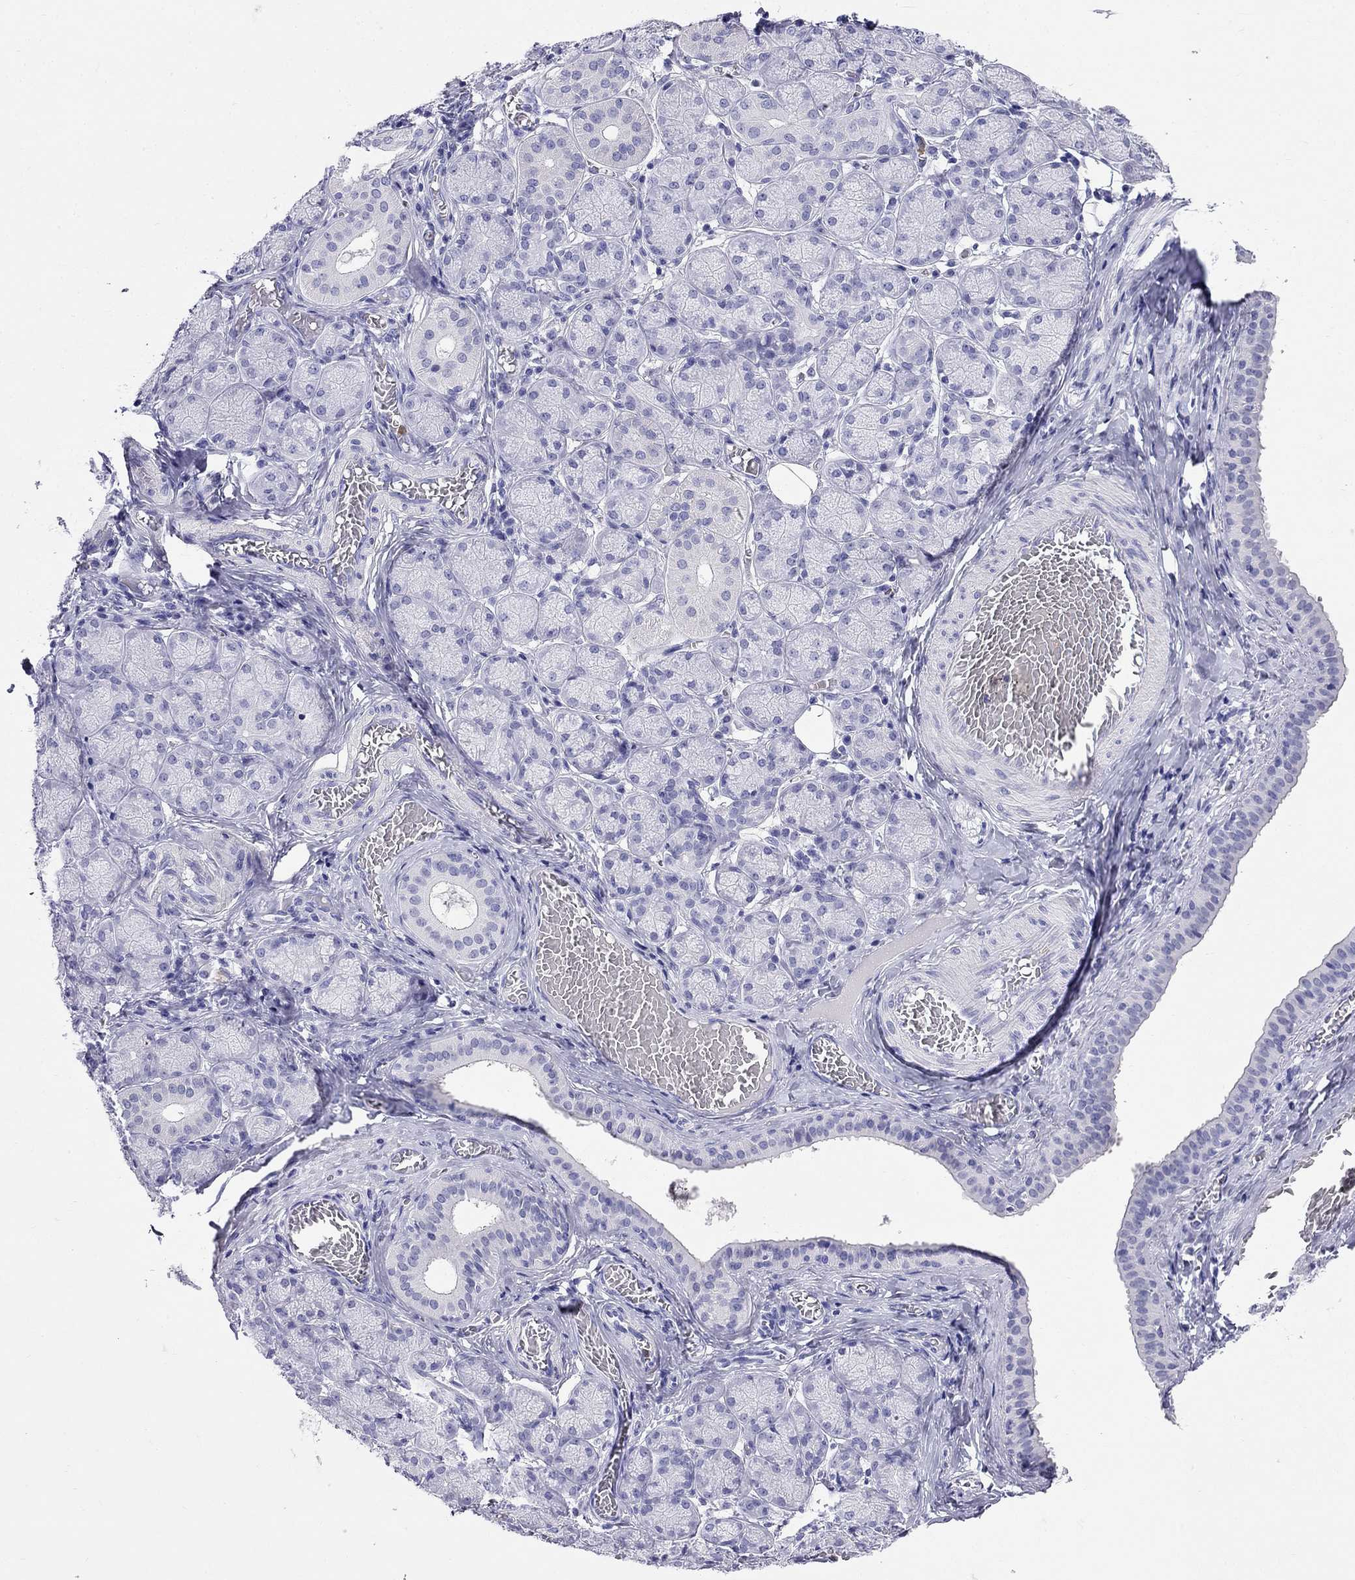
{"staining": {"intensity": "negative", "quantity": "none", "location": "none"}, "tissue": "salivary gland", "cell_type": "Glandular cells", "image_type": "normal", "snomed": [{"axis": "morphology", "description": "Normal tissue, NOS"}, {"axis": "topography", "description": "Salivary gland"}, {"axis": "topography", "description": "Peripheral nerve tissue"}], "caption": "Immunohistochemistry image of normal salivary gland: salivary gland stained with DAB reveals no significant protein staining in glandular cells. The staining was performed using DAB (3,3'-diaminobenzidine) to visualize the protein expression in brown, while the nuclei were stained in blue with hematoxylin (Magnification: 20x).", "gene": "PPP1R36", "patient": {"sex": "female", "age": 24}}